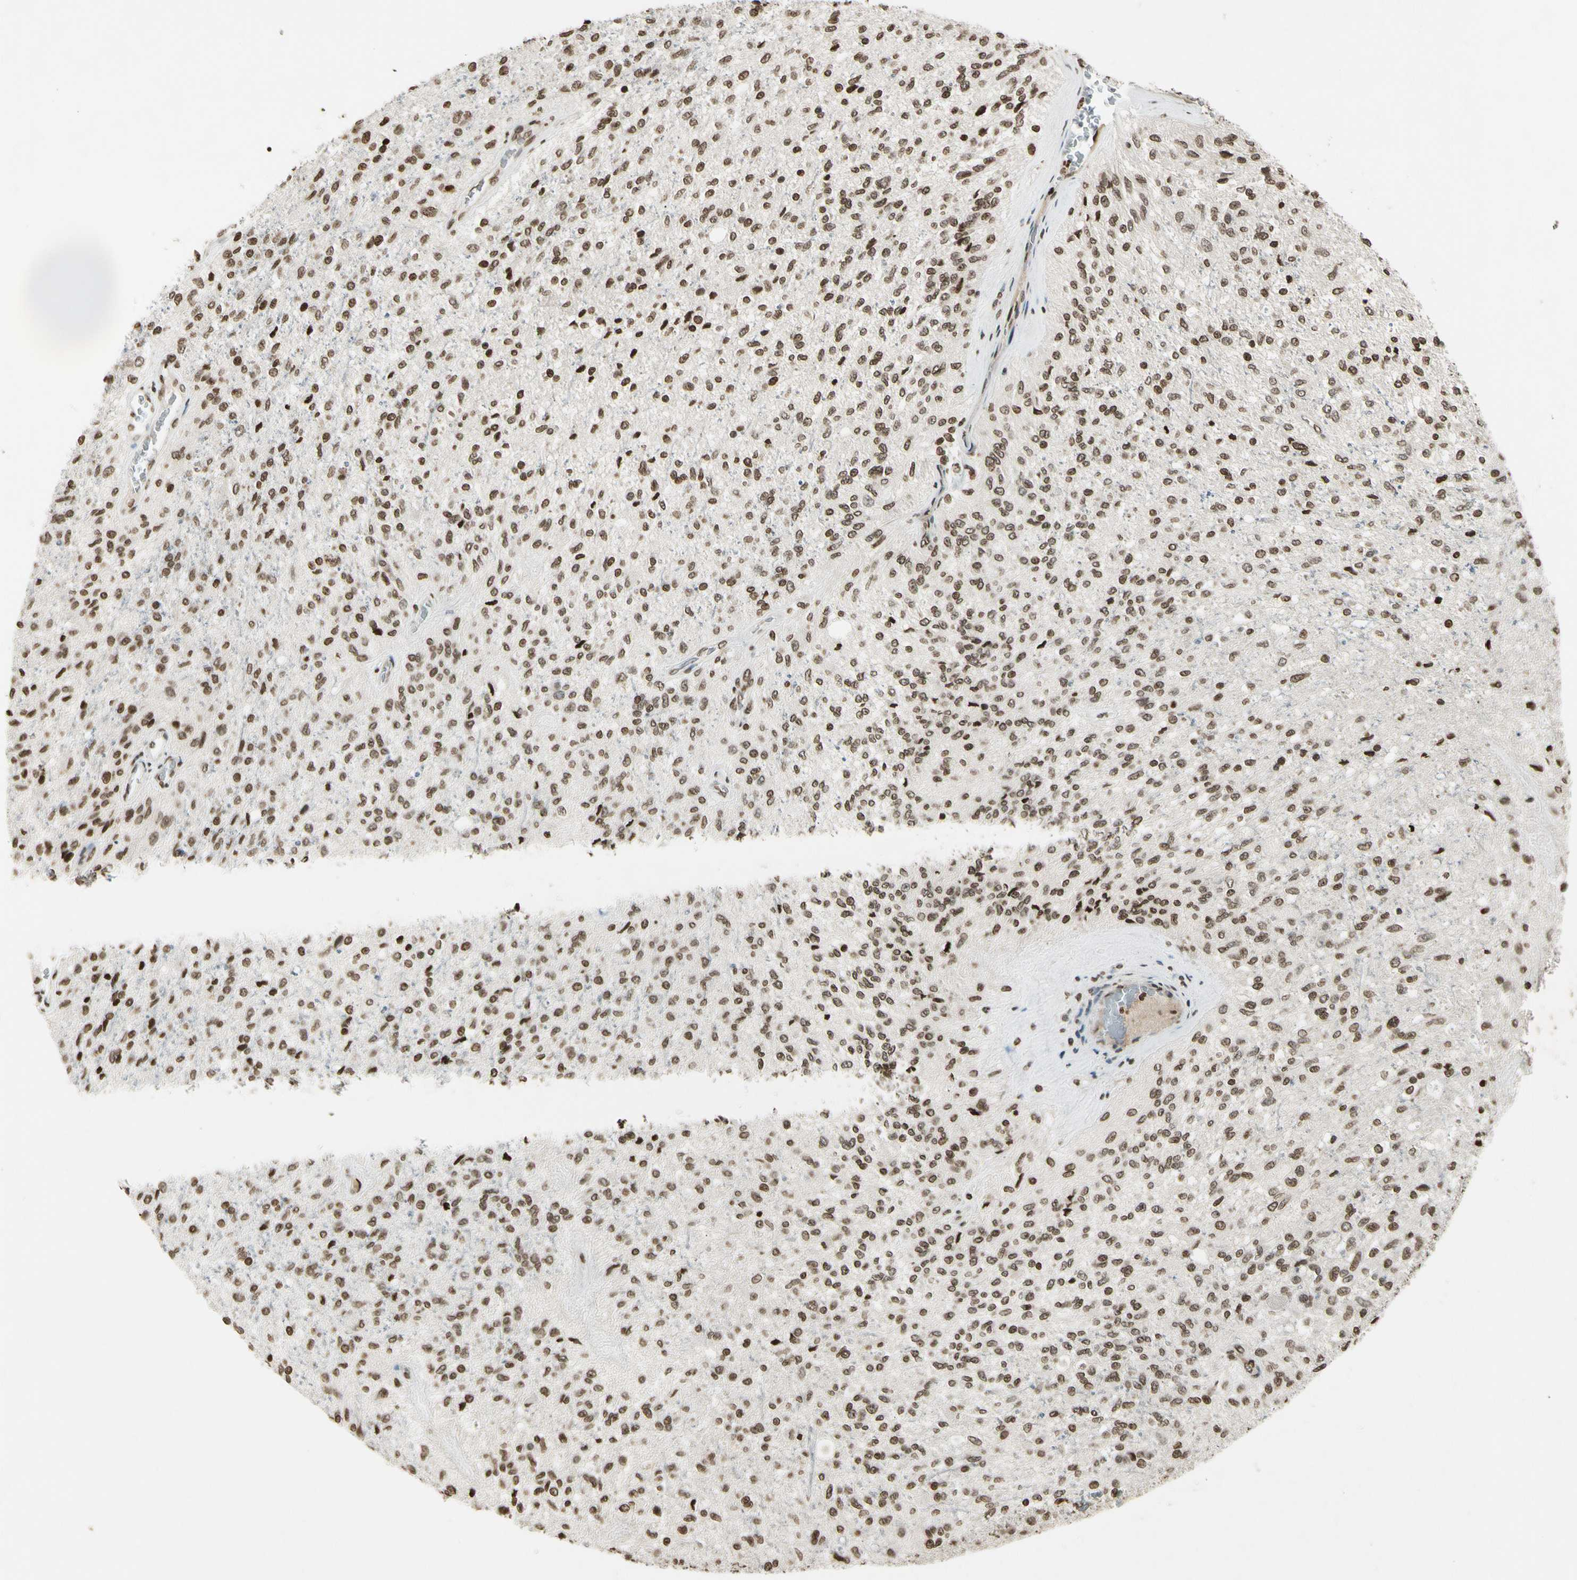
{"staining": {"intensity": "moderate", "quantity": ">75%", "location": "nuclear"}, "tissue": "glioma", "cell_type": "Tumor cells", "image_type": "cancer", "snomed": [{"axis": "morphology", "description": "Normal tissue, NOS"}, {"axis": "morphology", "description": "Glioma, malignant, High grade"}, {"axis": "topography", "description": "Cerebral cortex"}], "caption": "An immunohistochemistry image of tumor tissue is shown. Protein staining in brown highlights moderate nuclear positivity in glioma within tumor cells. Using DAB (3,3'-diaminobenzidine) (brown) and hematoxylin (blue) stains, captured at high magnification using brightfield microscopy.", "gene": "RORA", "patient": {"sex": "male", "age": 77}}